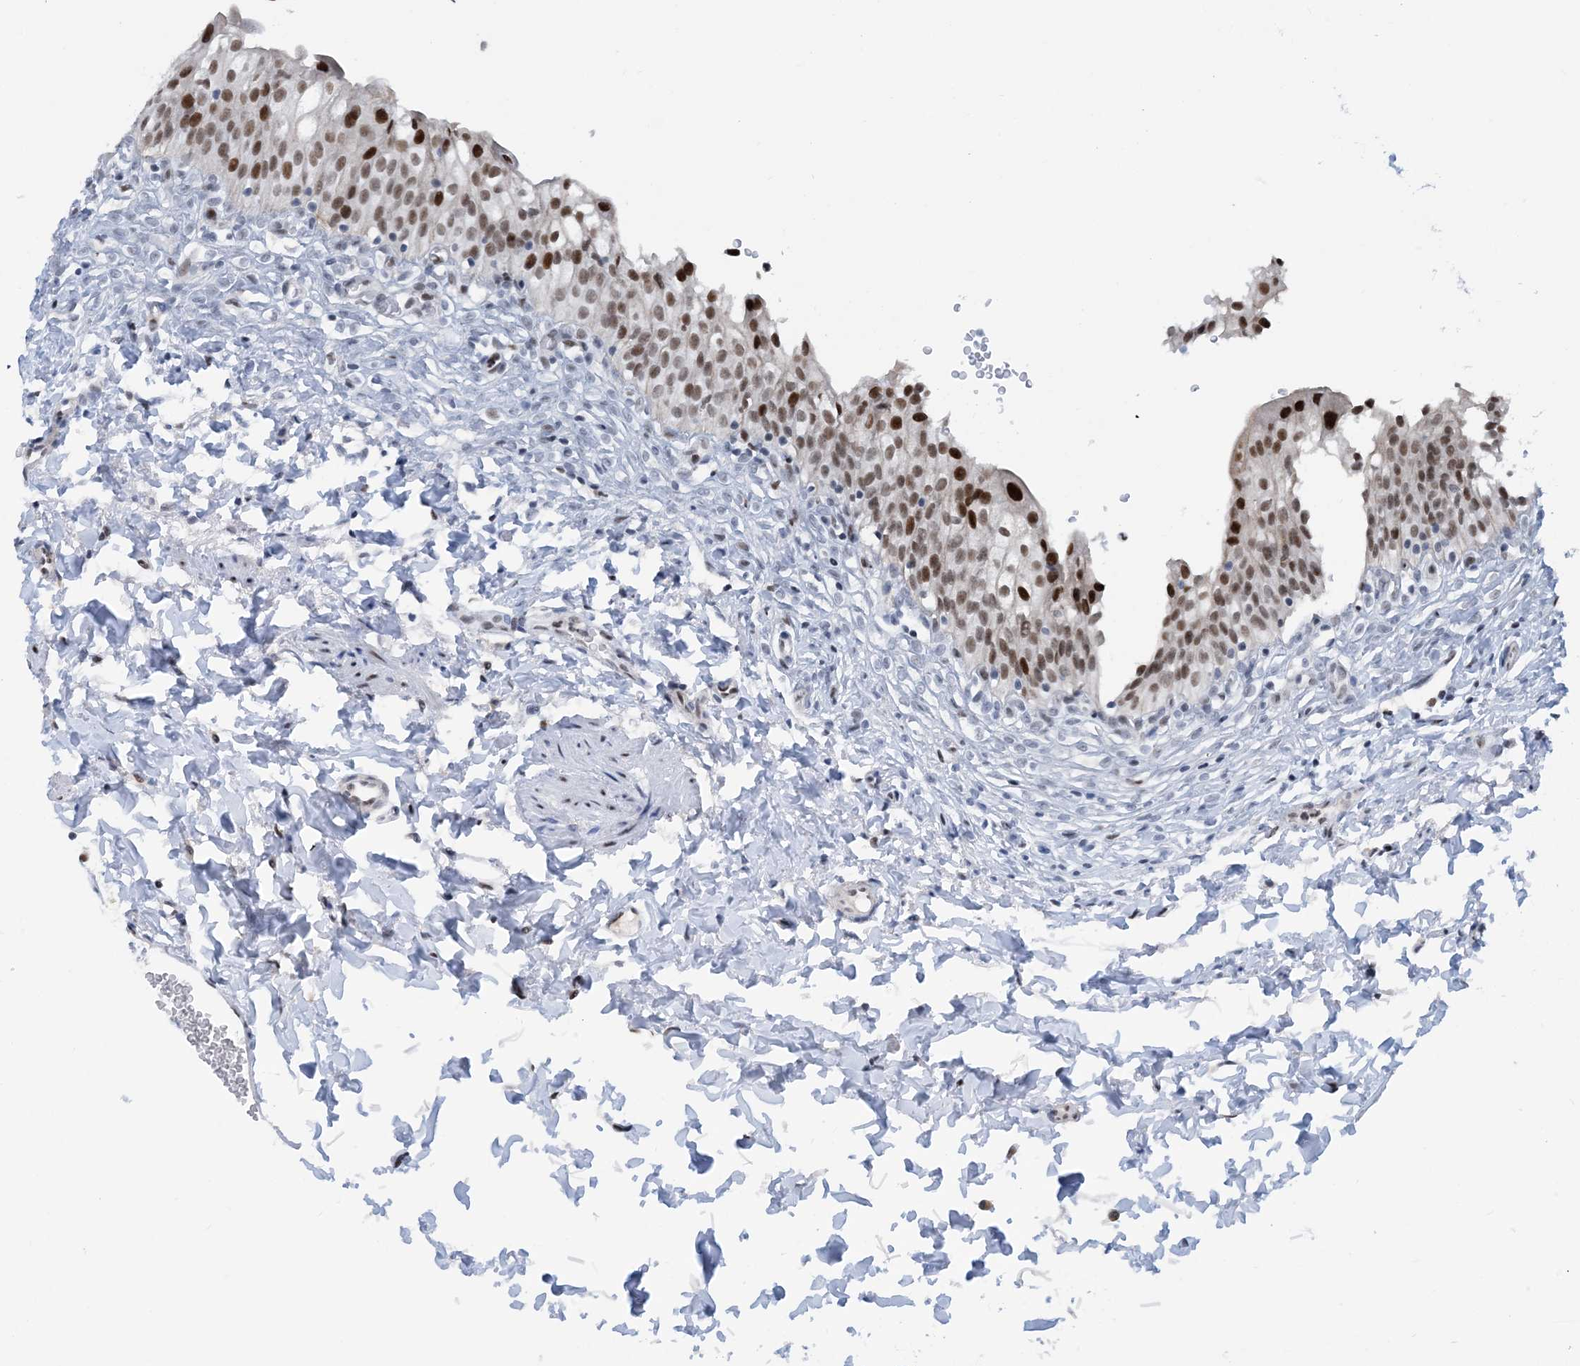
{"staining": {"intensity": "strong", "quantity": "25%-75%", "location": "nuclear"}, "tissue": "urinary bladder", "cell_type": "Urothelial cells", "image_type": "normal", "snomed": [{"axis": "morphology", "description": "Normal tissue, NOS"}, {"axis": "topography", "description": "Urinary bladder"}], "caption": "The micrograph reveals a brown stain indicating the presence of a protein in the nuclear of urothelial cells in urinary bladder.", "gene": "HEMK1", "patient": {"sex": "male", "age": 55}}